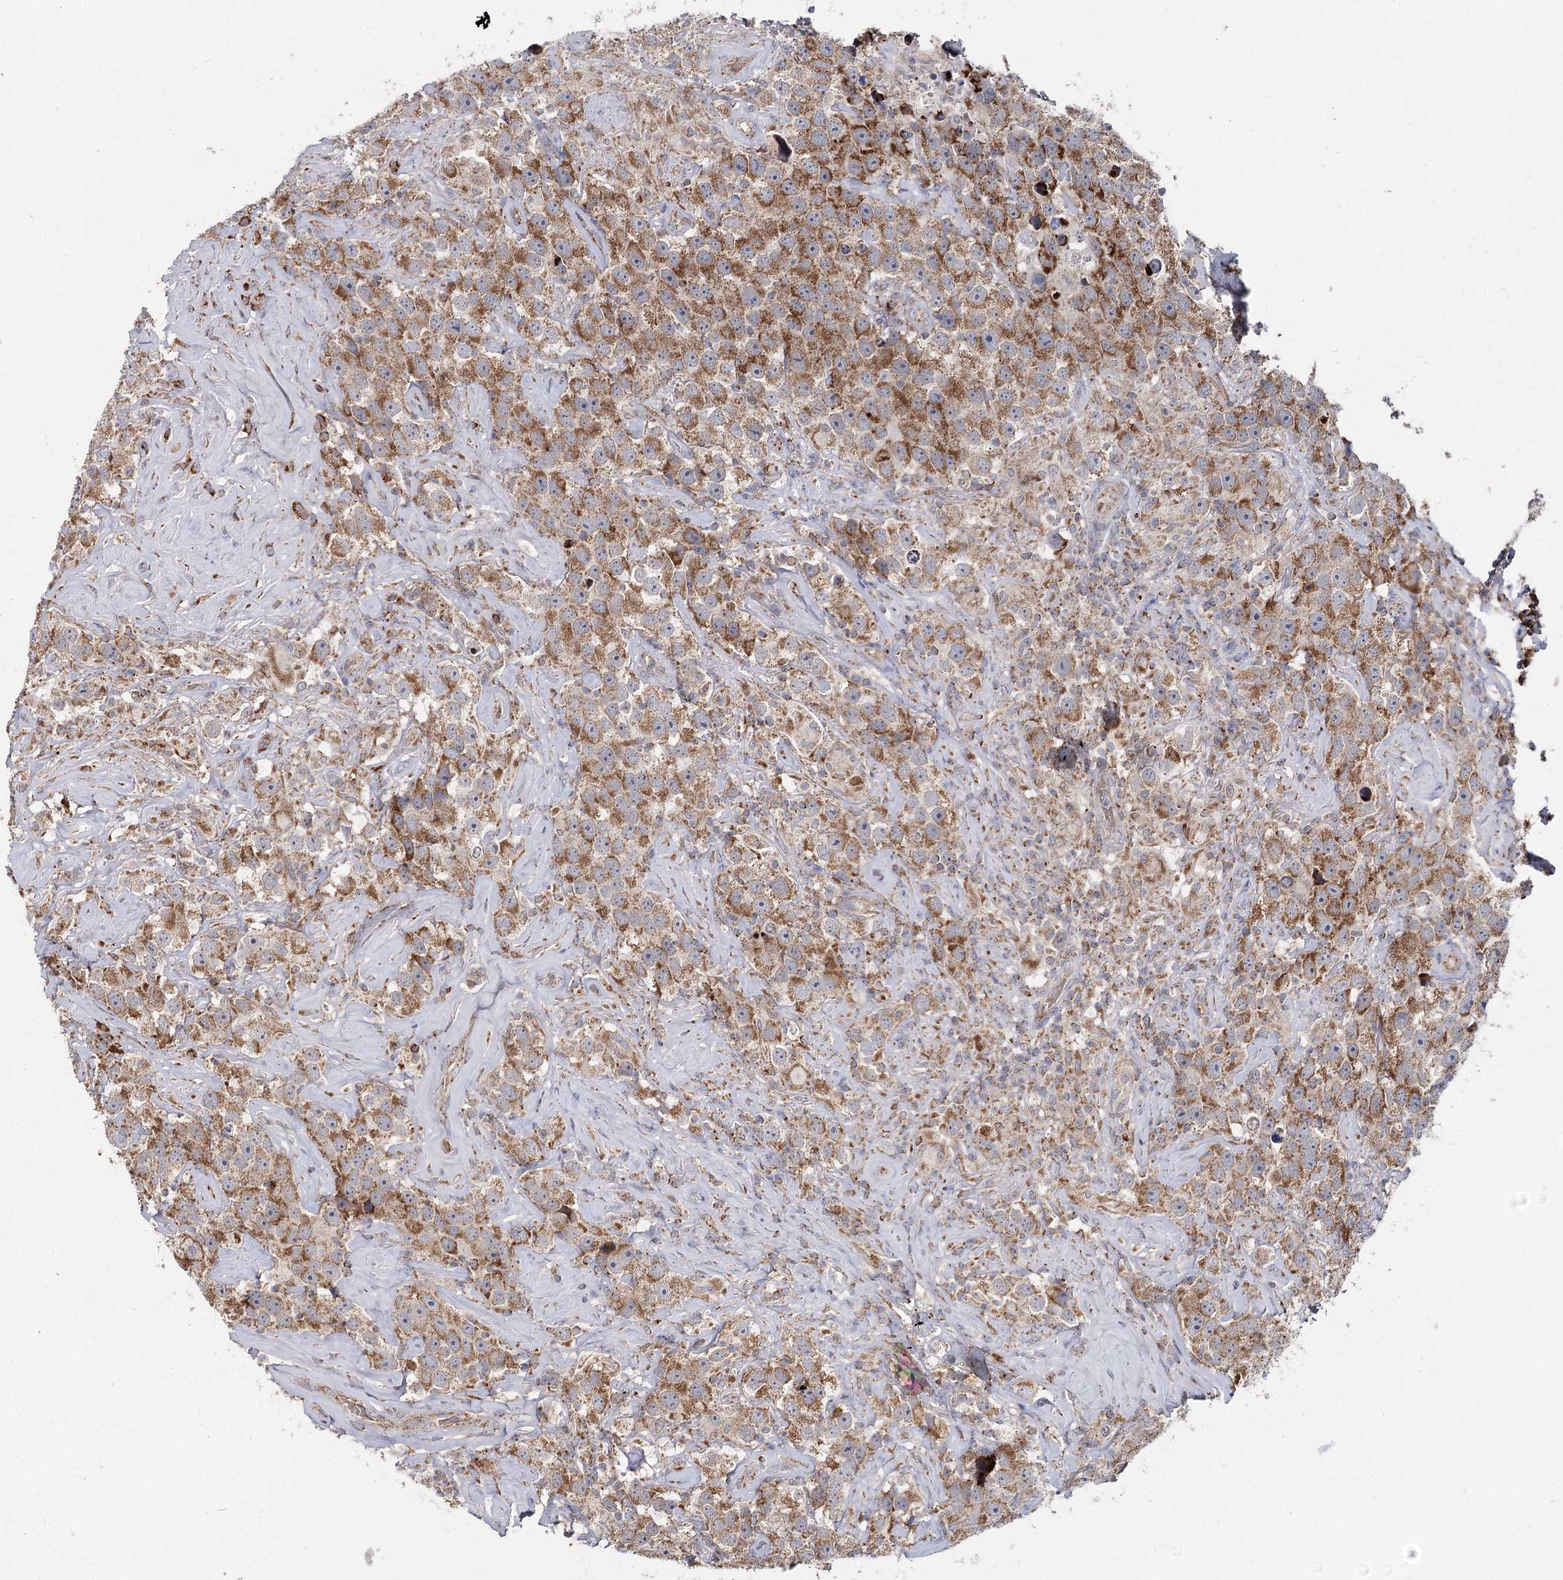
{"staining": {"intensity": "moderate", "quantity": ">75%", "location": "cytoplasmic/membranous"}, "tissue": "testis cancer", "cell_type": "Tumor cells", "image_type": "cancer", "snomed": [{"axis": "morphology", "description": "Seminoma, NOS"}, {"axis": "topography", "description": "Testis"}], "caption": "This is an image of immunohistochemistry staining of testis cancer (seminoma), which shows moderate positivity in the cytoplasmic/membranous of tumor cells.", "gene": "MRPL44", "patient": {"sex": "male", "age": 49}}